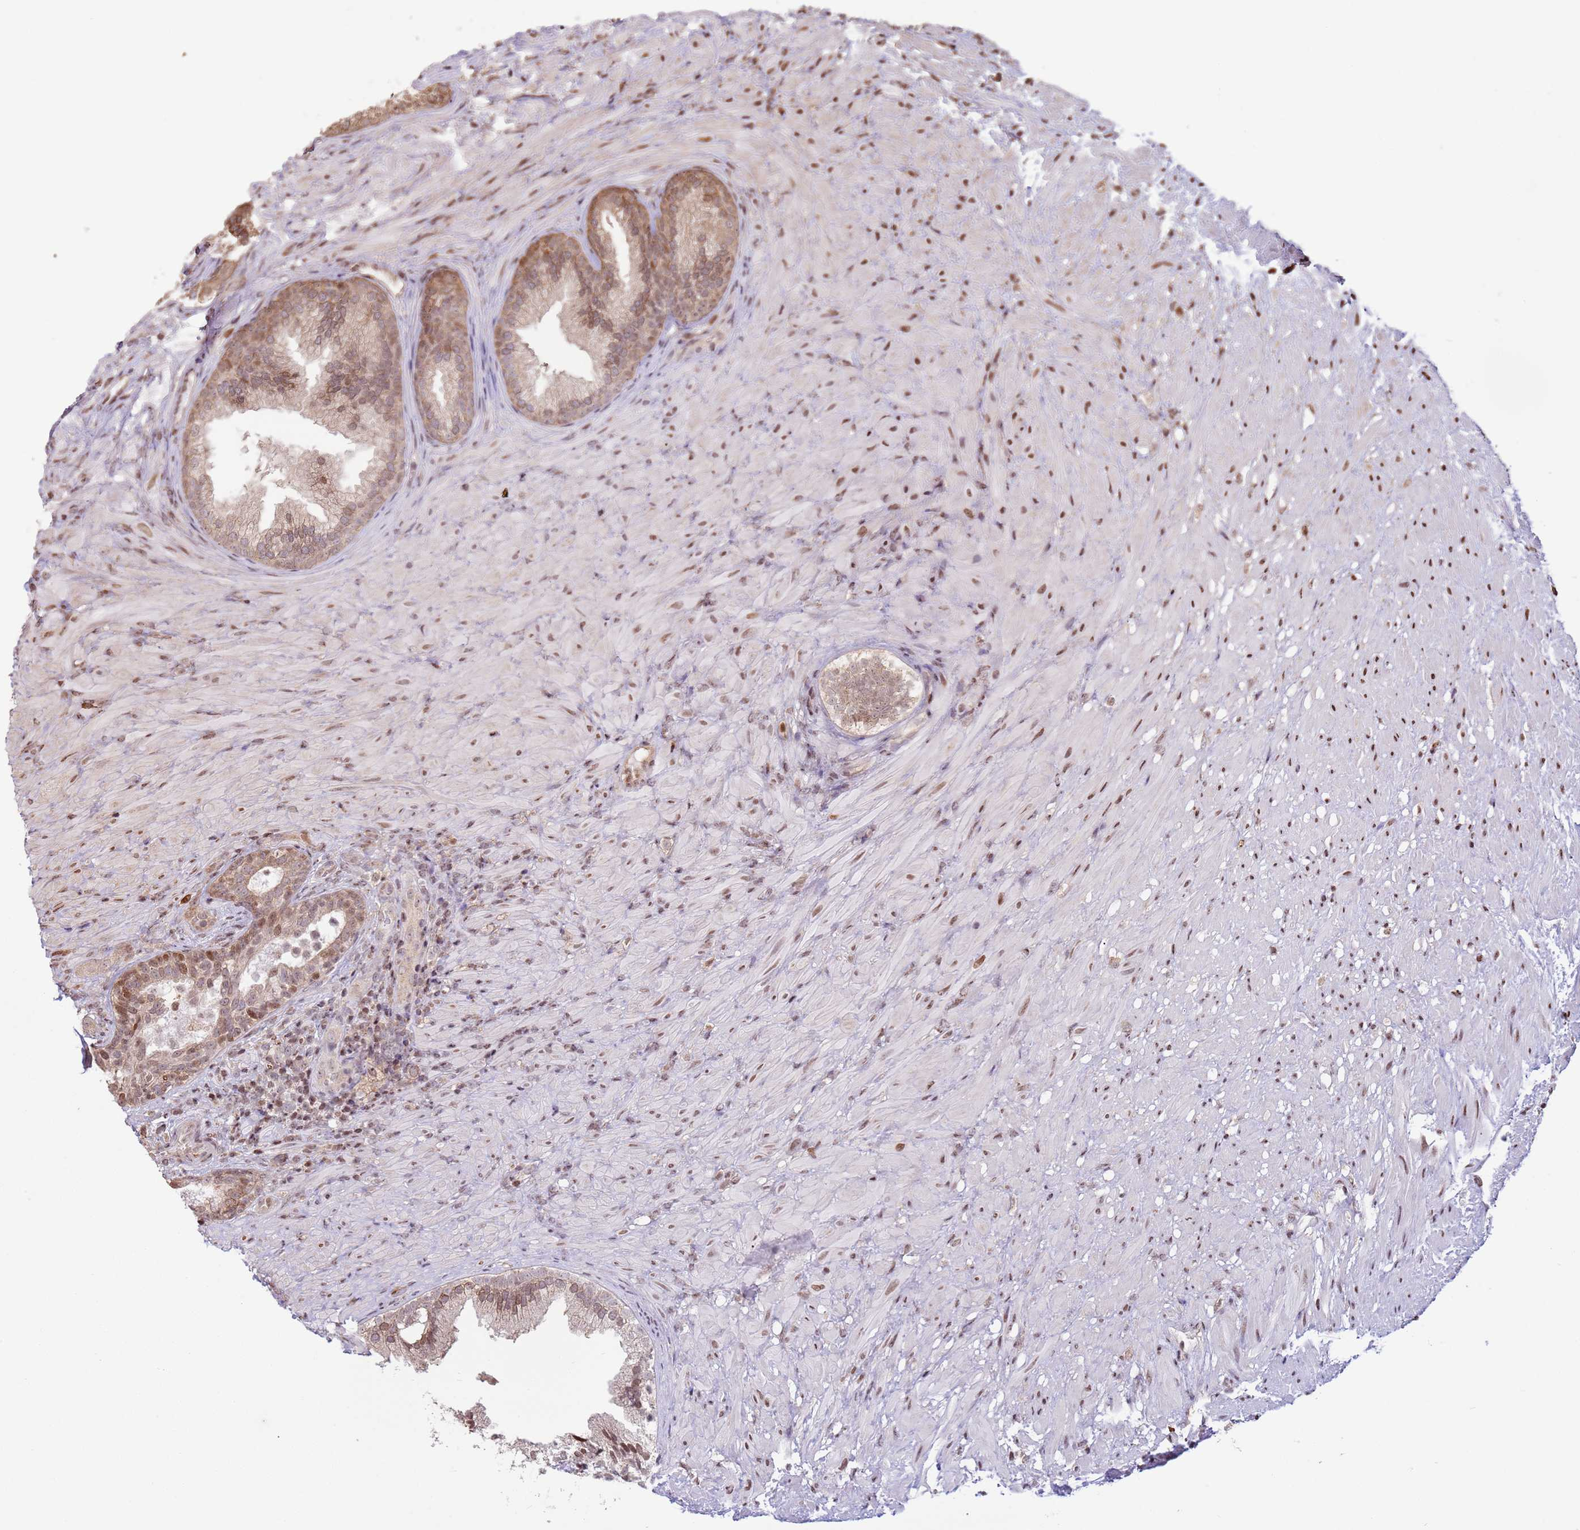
{"staining": {"intensity": "moderate", "quantity": ">75%", "location": "cytoplasmic/membranous,nuclear"}, "tissue": "prostate", "cell_type": "Glandular cells", "image_type": "normal", "snomed": [{"axis": "morphology", "description": "Normal tissue, NOS"}, {"axis": "topography", "description": "Prostate"}], "caption": "Prostate stained with immunohistochemistry (IHC) displays moderate cytoplasmic/membranous,nuclear staining in about >75% of glandular cells.", "gene": "SCAF1", "patient": {"sex": "male", "age": 76}}